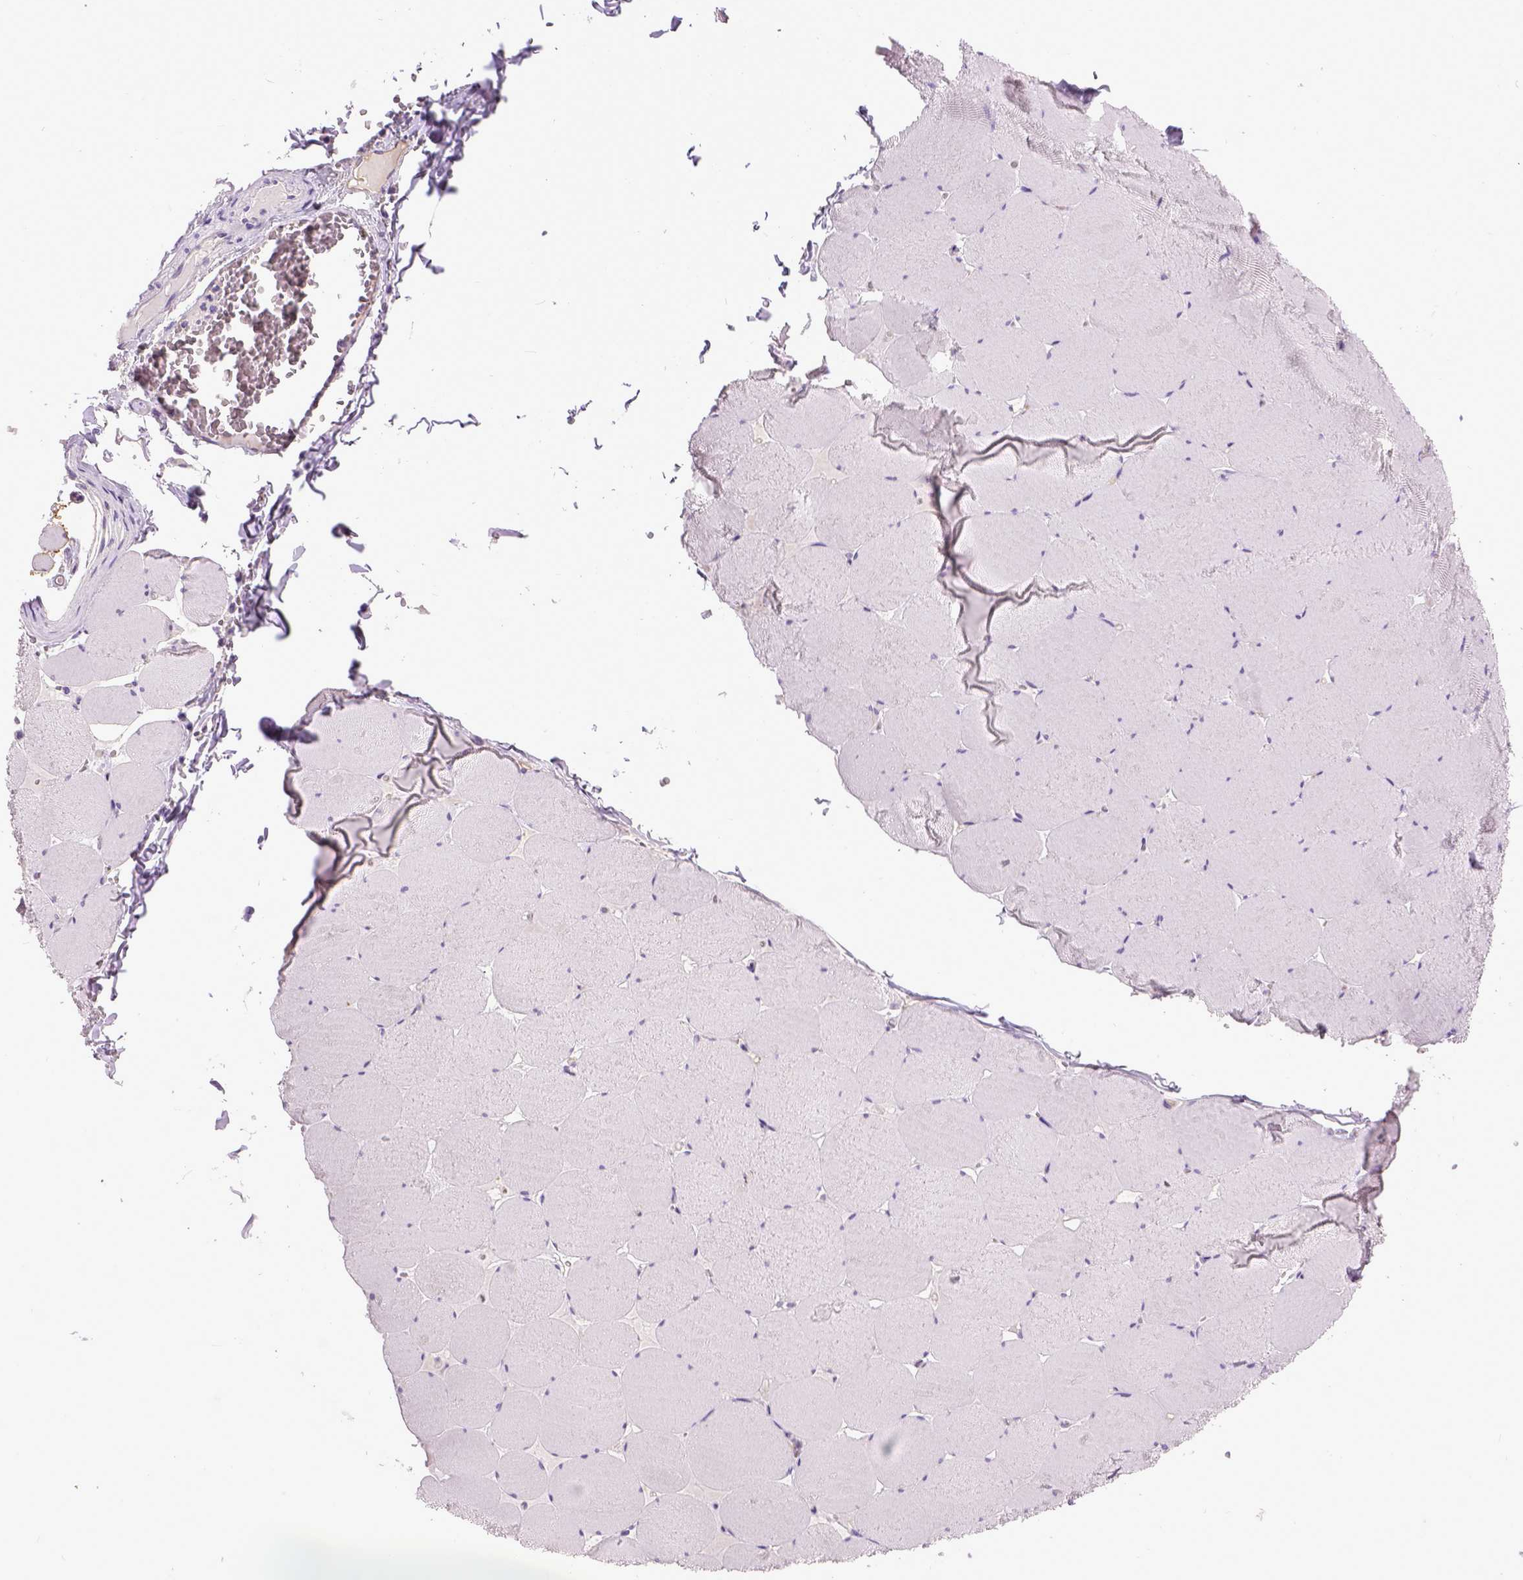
{"staining": {"intensity": "negative", "quantity": "none", "location": "none"}, "tissue": "skeletal muscle", "cell_type": "Myocytes", "image_type": "normal", "snomed": [{"axis": "morphology", "description": "Normal tissue, NOS"}, {"axis": "morphology", "description": "Malignant melanoma, Metastatic site"}, {"axis": "topography", "description": "Skeletal muscle"}], "caption": "A high-resolution image shows immunohistochemistry (IHC) staining of normal skeletal muscle, which exhibits no significant expression in myocytes. (DAB immunohistochemistry, high magnification).", "gene": "ENG", "patient": {"sex": "male", "age": 50}}